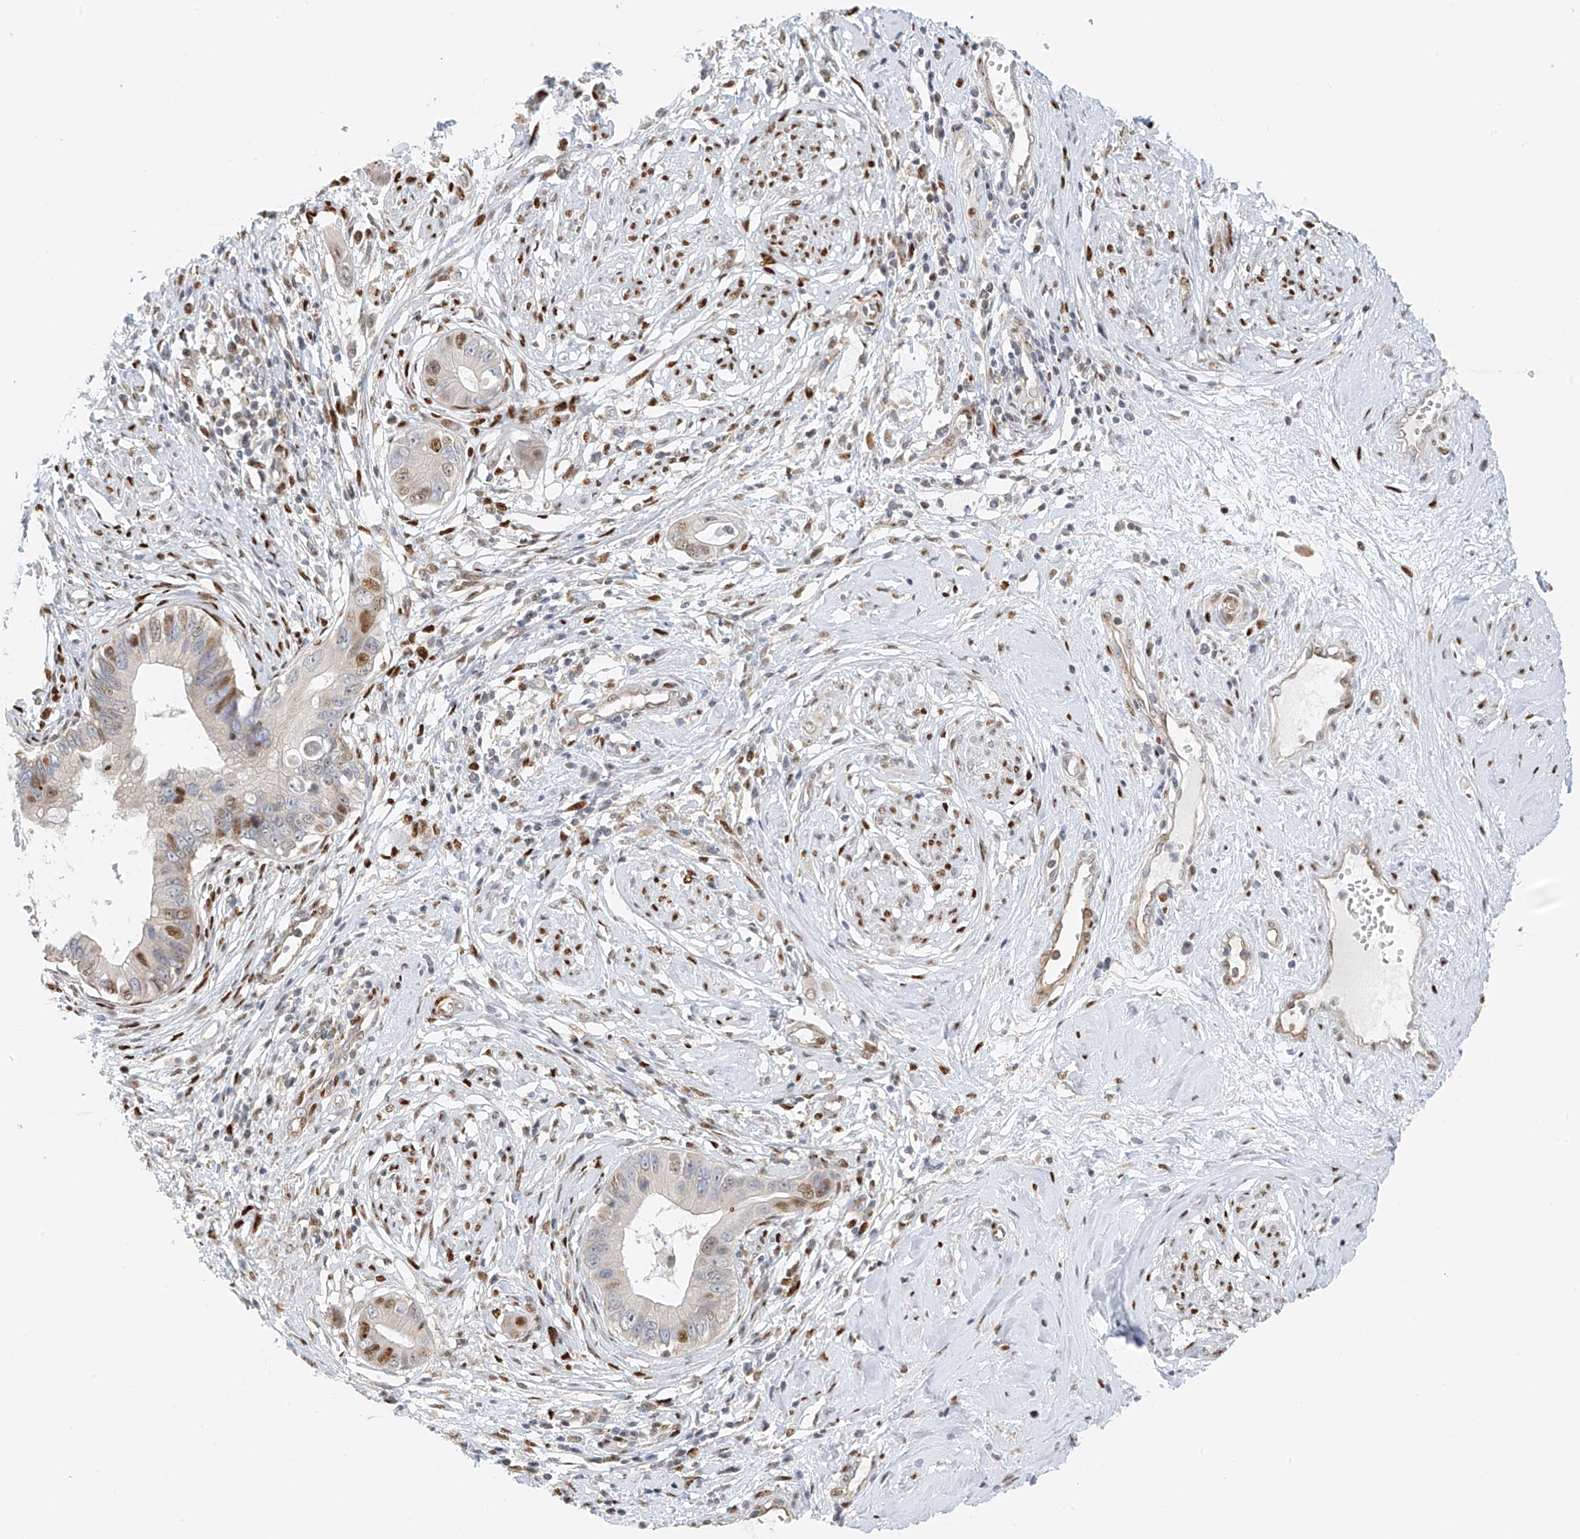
{"staining": {"intensity": "moderate", "quantity": "<25%", "location": "nuclear"}, "tissue": "cervical cancer", "cell_type": "Tumor cells", "image_type": "cancer", "snomed": [{"axis": "morphology", "description": "Adenocarcinoma, NOS"}, {"axis": "topography", "description": "Cervix"}], "caption": "Immunohistochemistry (IHC) of cervical cancer (adenocarcinoma) reveals low levels of moderate nuclear staining in about <25% of tumor cells. (brown staining indicates protein expression, while blue staining denotes nuclei).", "gene": "ZNF514", "patient": {"sex": "female", "age": 44}}